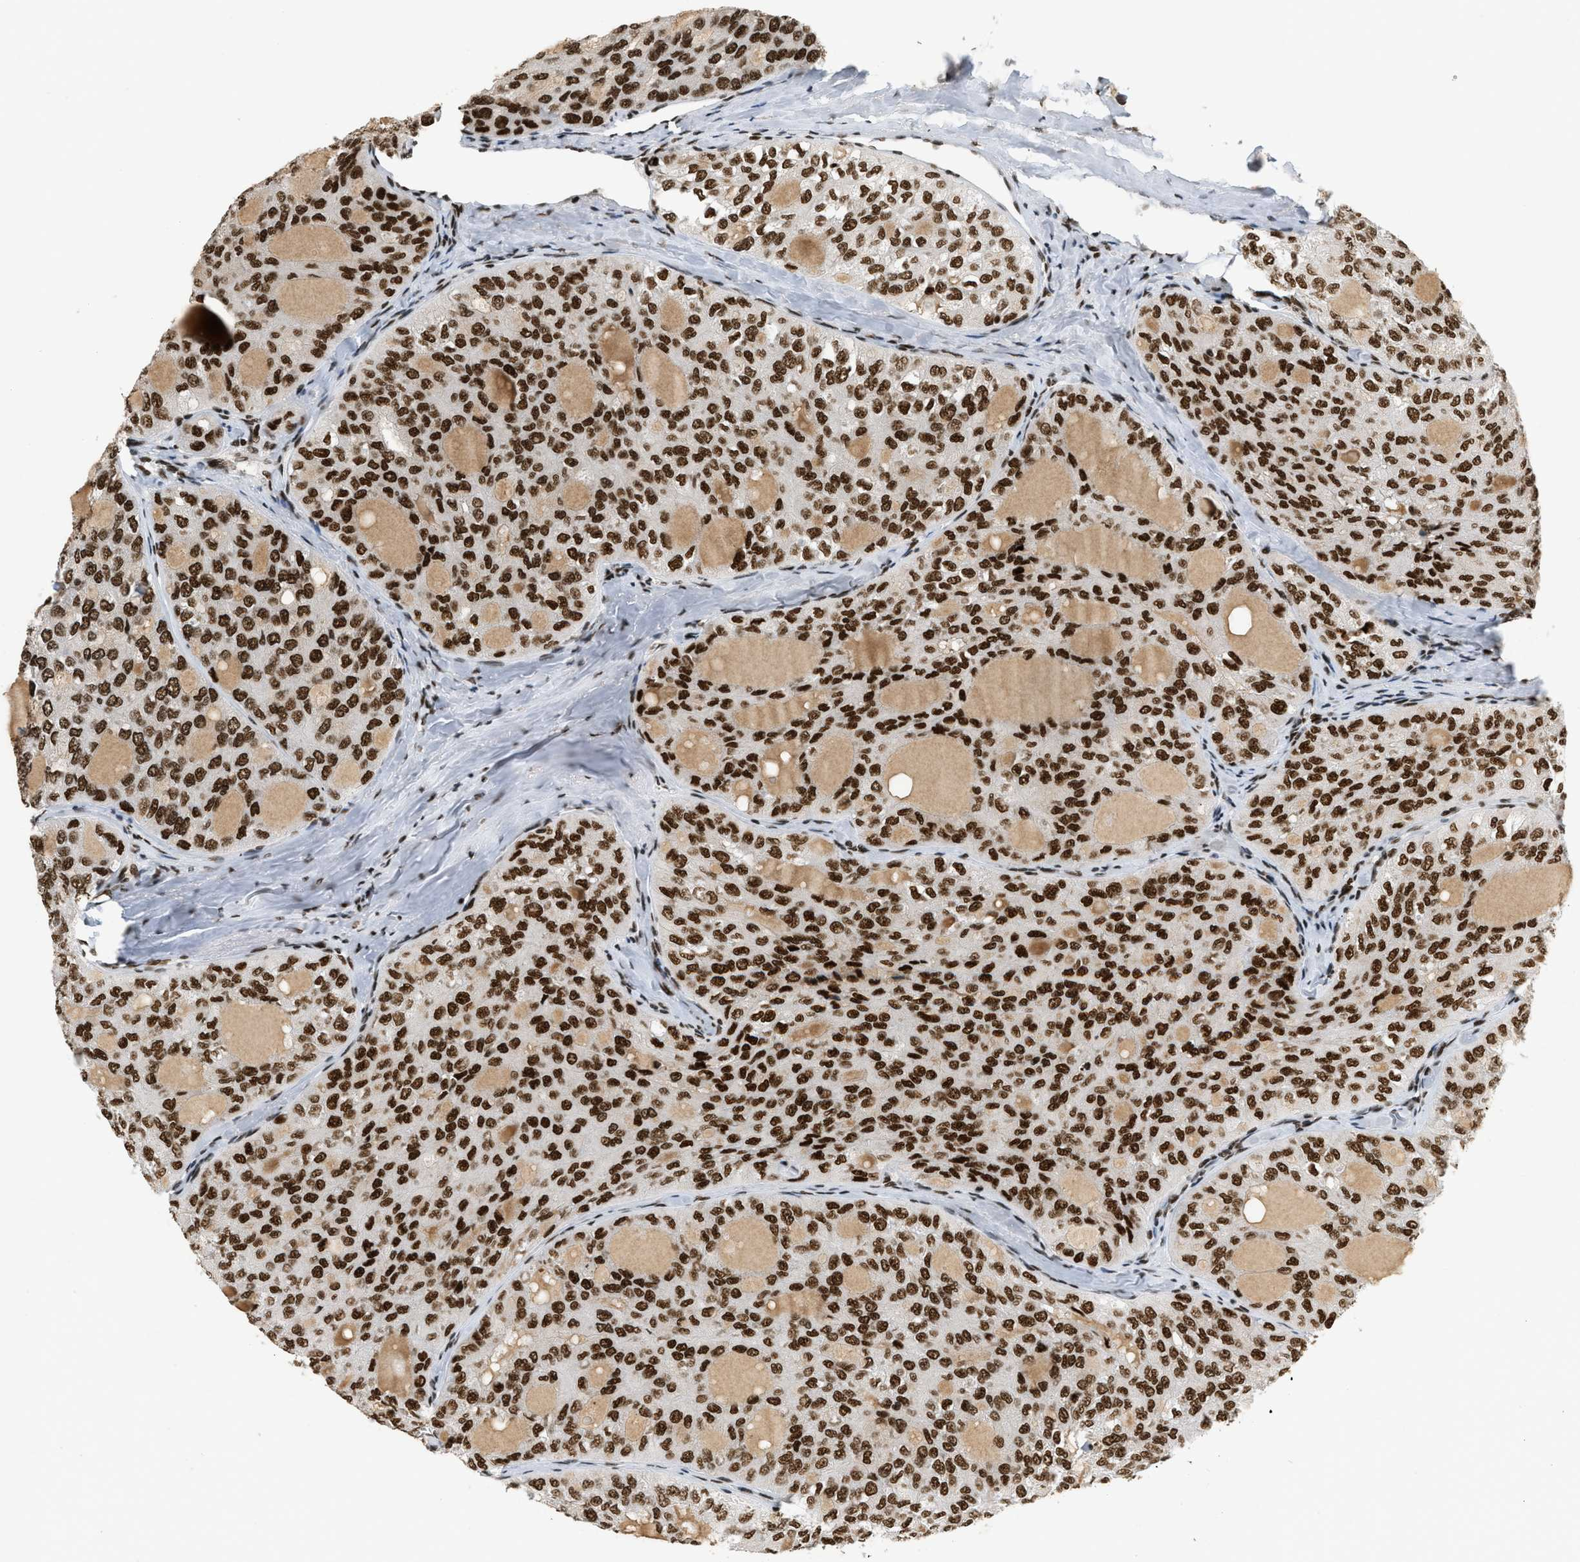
{"staining": {"intensity": "strong", "quantity": ">75%", "location": "nuclear"}, "tissue": "thyroid cancer", "cell_type": "Tumor cells", "image_type": "cancer", "snomed": [{"axis": "morphology", "description": "Follicular adenoma carcinoma, NOS"}, {"axis": "topography", "description": "Thyroid gland"}], "caption": "This histopathology image exhibits IHC staining of follicular adenoma carcinoma (thyroid), with high strong nuclear staining in approximately >75% of tumor cells.", "gene": "SMARCB1", "patient": {"sex": "male", "age": 75}}